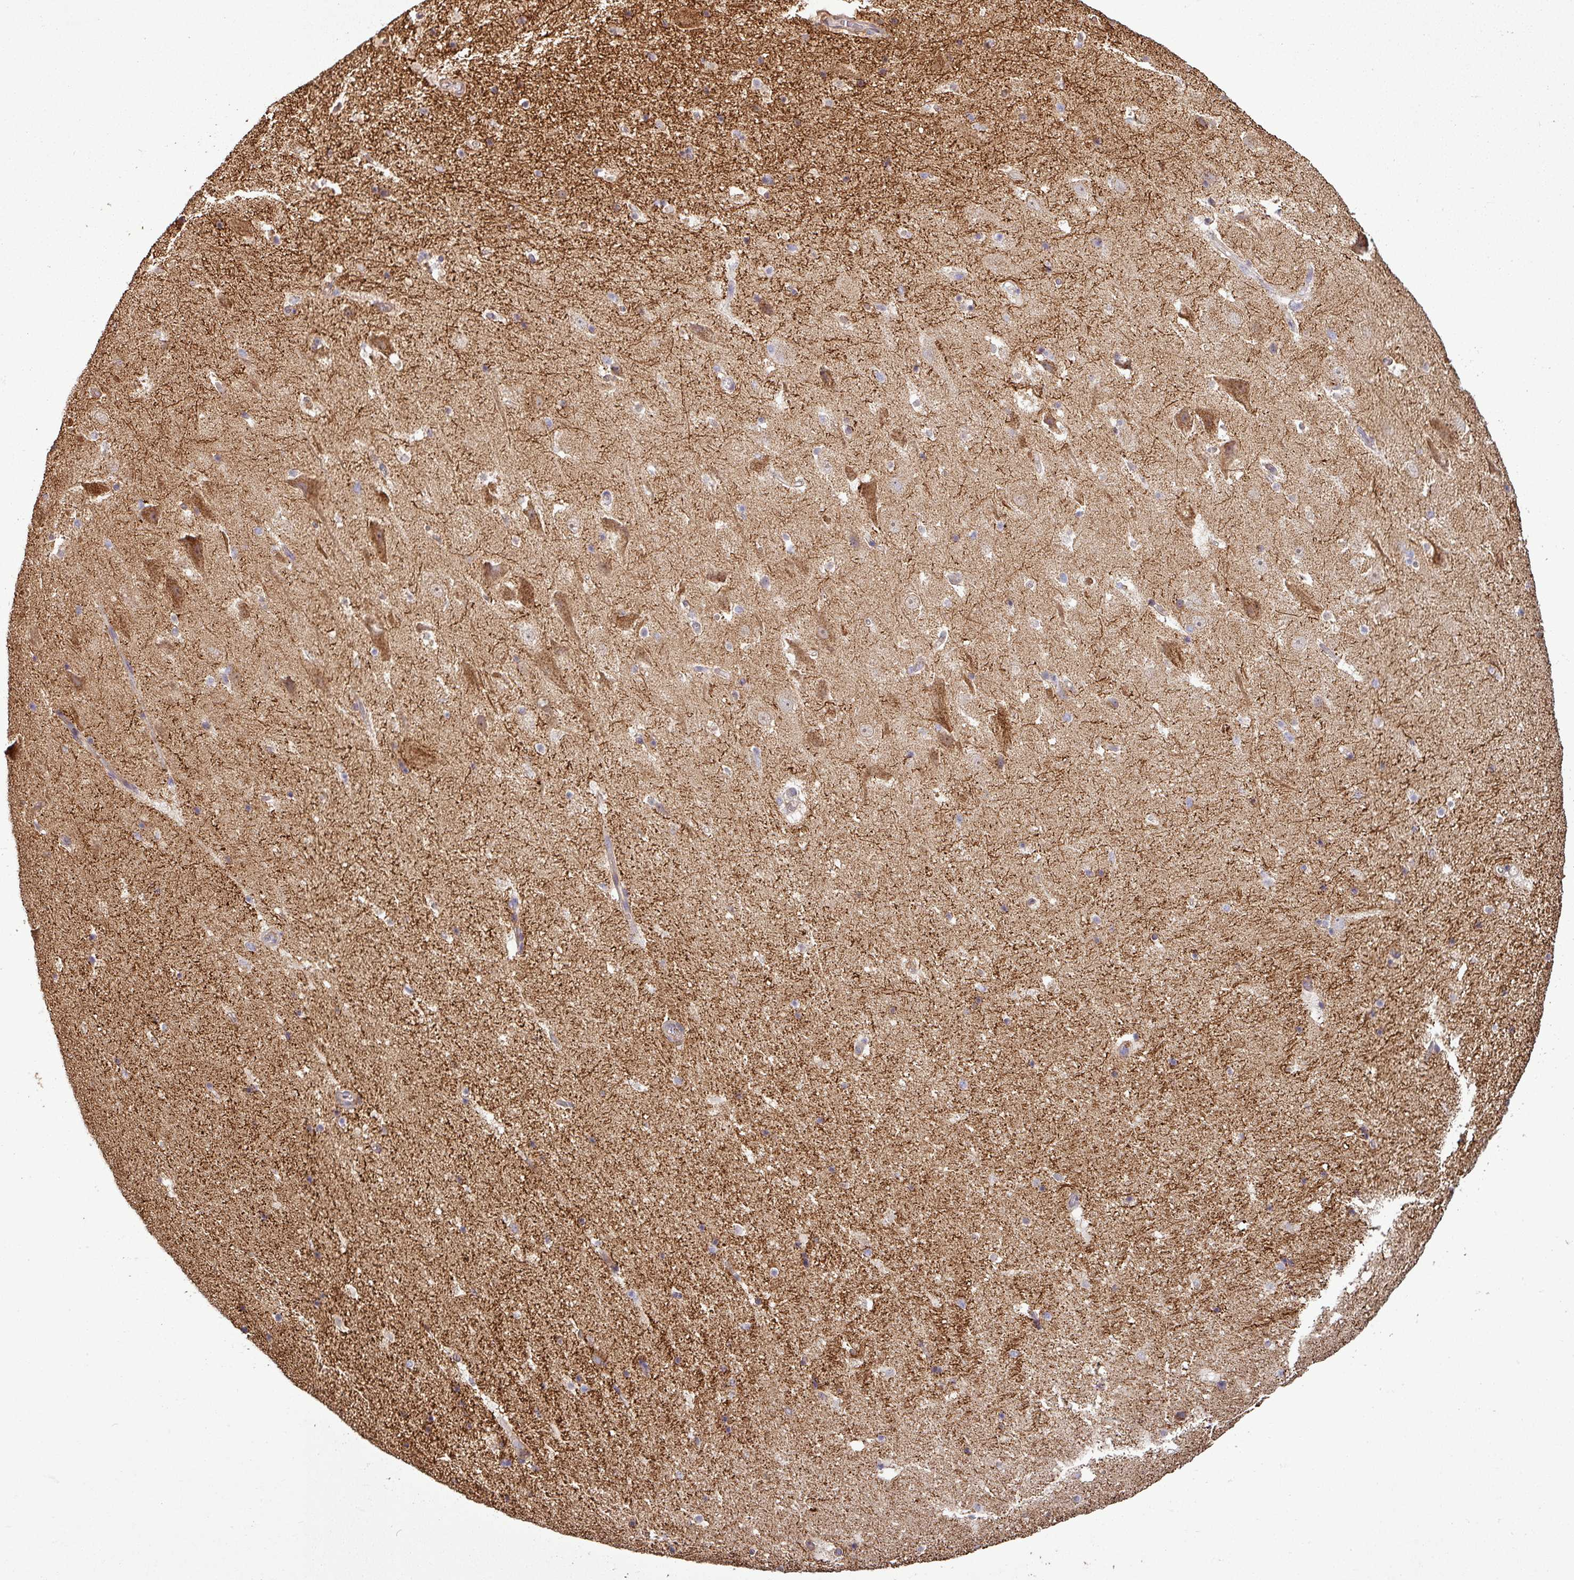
{"staining": {"intensity": "weak", "quantity": "25%-75%", "location": "cytoplasmic/membranous"}, "tissue": "hippocampus", "cell_type": "Glial cells", "image_type": "normal", "snomed": [{"axis": "morphology", "description": "Normal tissue, NOS"}, {"axis": "topography", "description": "Hippocampus"}], "caption": "This photomicrograph demonstrates normal hippocampus stained with immunohistochemistry to label a protein in brown. The cytoplasmic/membranous of glial cells show weak positivity for the protein. Nuclei are counter-stained blue.", "gene": "PLEKHM1", "patient": {"sex": "male", "age": 37}}